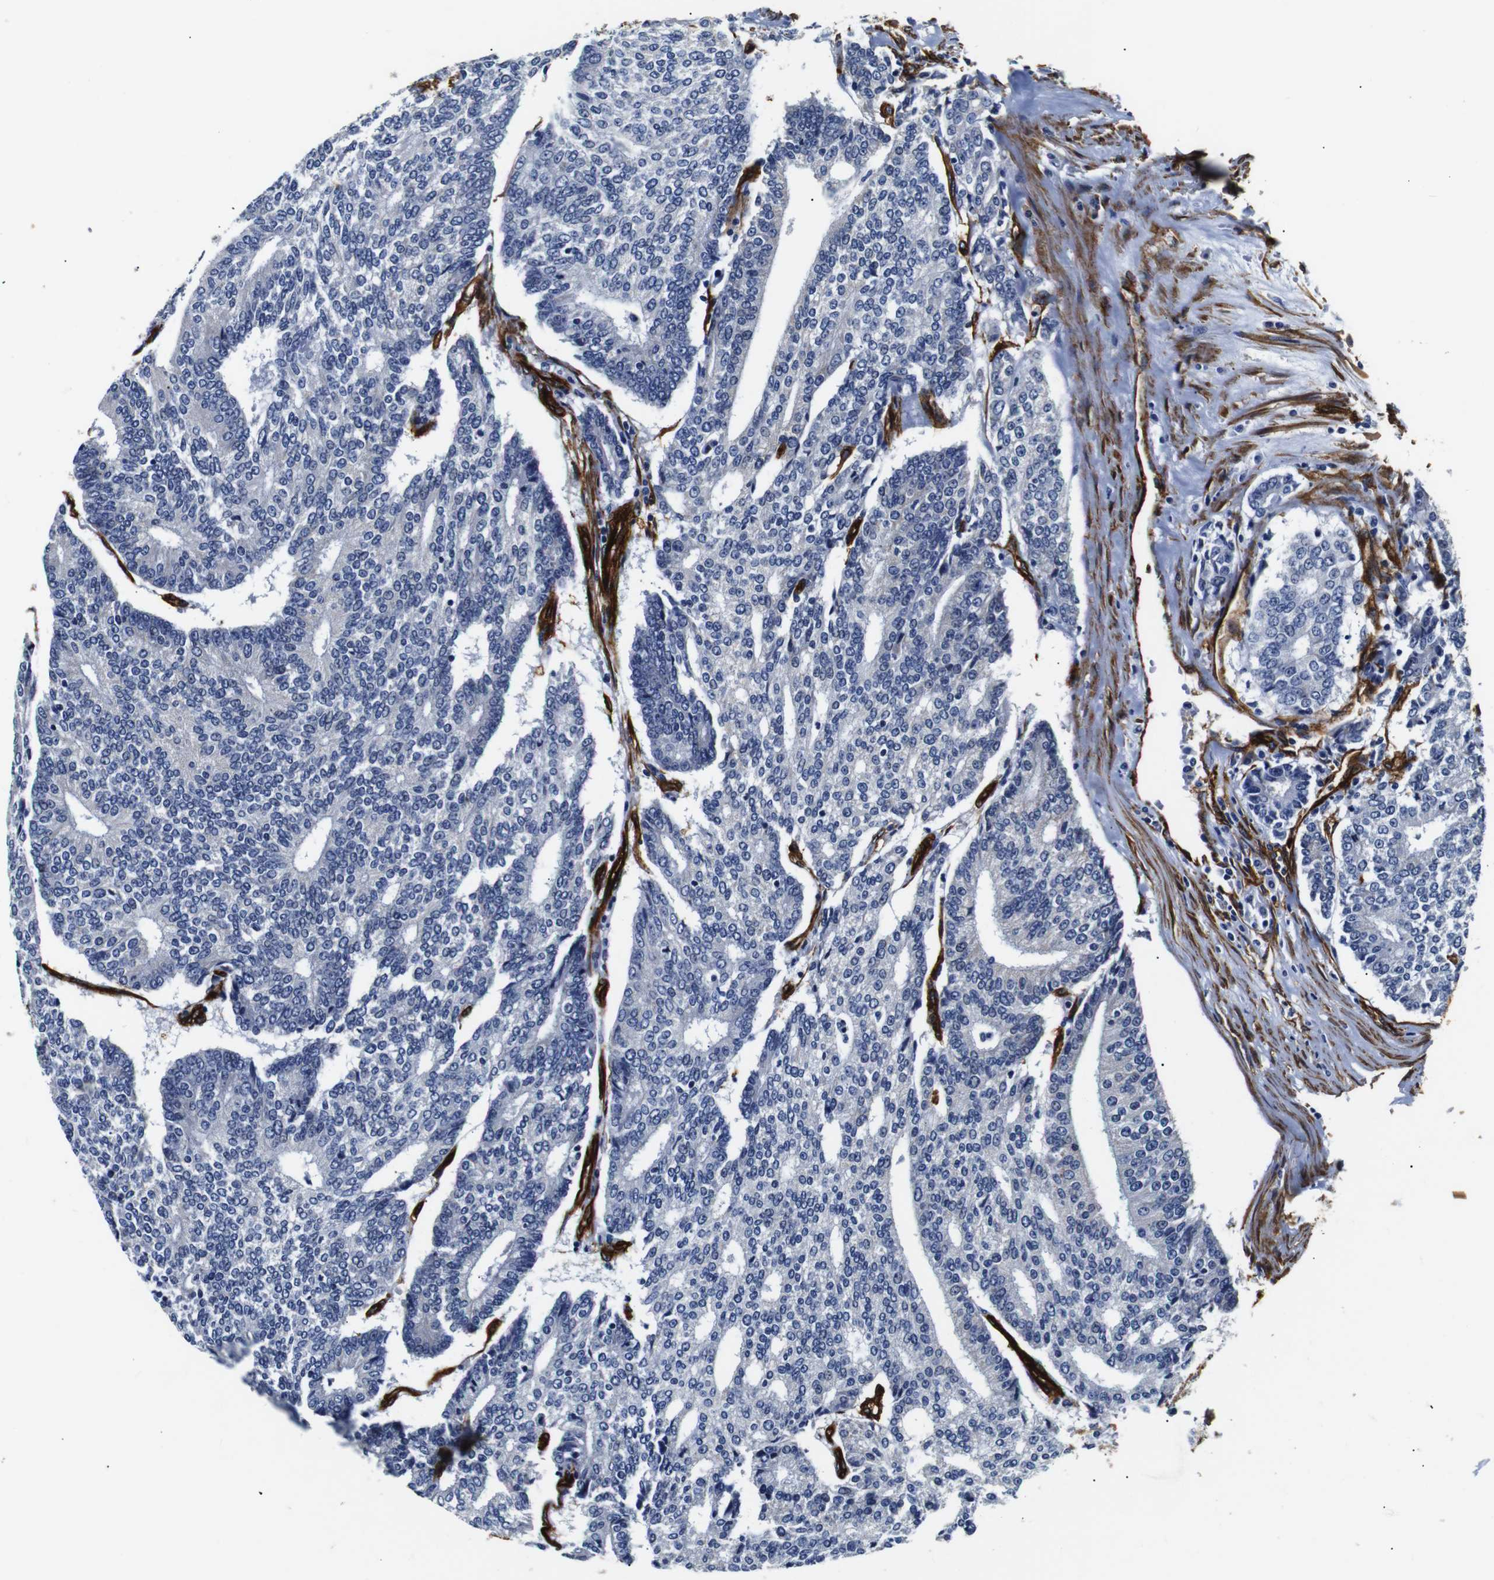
{"staining": {"intensity": "negative", "quantity": "none", "location": "none"}, "tissue": "prostate cancer", "cell_type": "Tumor cells", "image_type": "cancer", "snomed": [{"axis": "morphology", "description": "Normal tissue, NOS"}, {"axis": "morphology", "description": "Adenocarcinoma, High grade"}, {"axis": "topography", "description": "Prostate"}, {"axis": "topography", "description": "Seminal veicle"}], "caption": "Protein analysis of prostate high-grade adenocarcinoma displays no significant positivity in tumor cells. (Stains: DAB (3,3'-diaminobenzidine) IHC with hematoxylin counter stain, Microscopy: brightfield microscopy at high magnification).", "gene": "CAV2", "patient": {"sex": "male", "age": 55}}